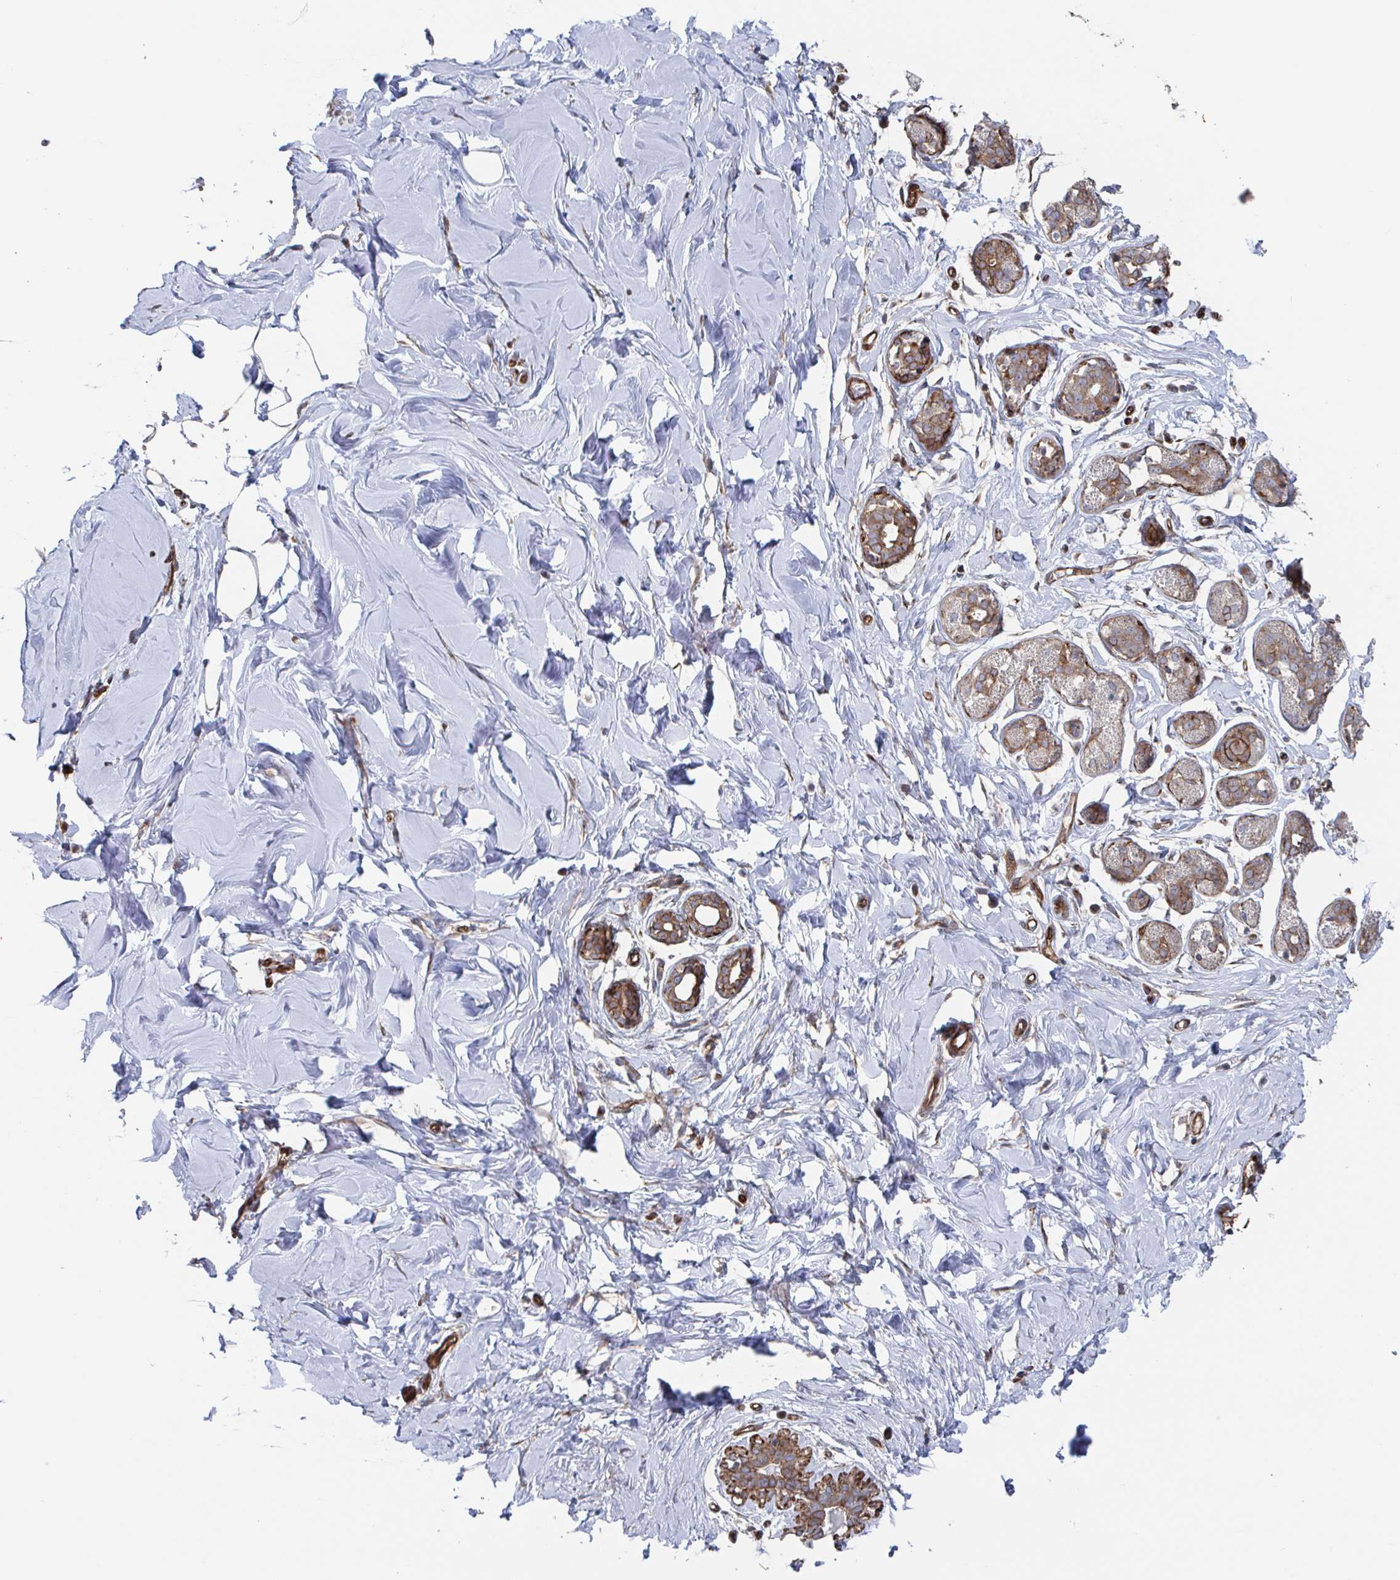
{"staining": {"intensity": "negative", "quantity": "none", "location": "none"}, "tissue": "breast", "cell_type": "Adipocytes", "image_type": "normal", "snomed": [{"axis": "morphology", "description": "Normal tissue, NOS"}, {"axis": "topography", "description": "Breast"}], "caption": "High magnification brightfield microscopy of normal breast stained with DAB (brown) and counterstained with hematoxylin (blue): adipocytes show no significant expression.", "gene": "DVL3", "patient": {"sex": "female", "age": 27}}